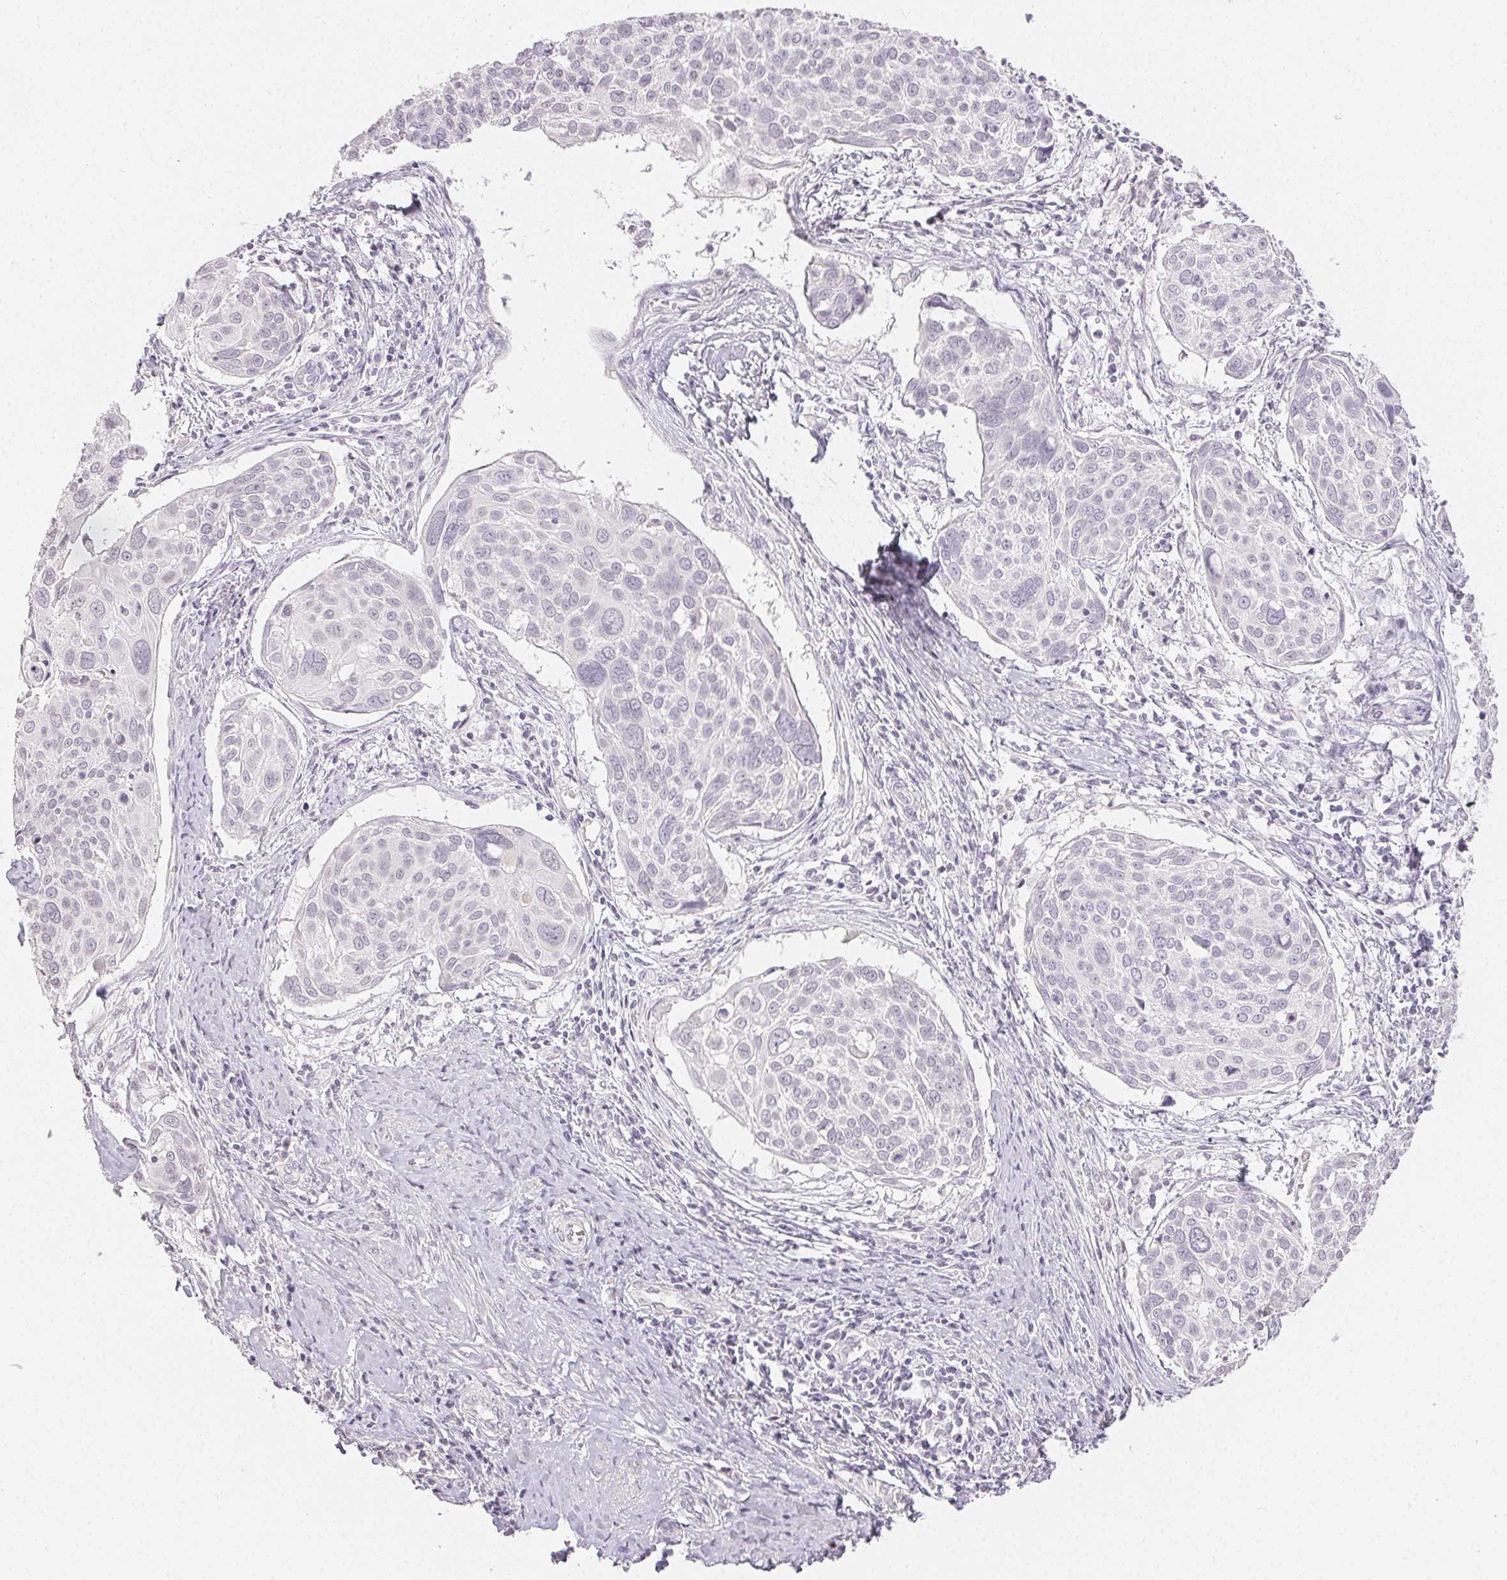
{"staining": {"intensity": "negative", "quantity": "none", "location": "none"}, "tissue": "cervical cancer", "cell_type": "Tumor cells", "image_type": "cancer", "snomed": [{"axis": "morphology", "description": "Squamous cell carcinoma, NOS"}, {"axis": "topography", "description": "Cervix"}], "caption": "This is an immunohistochemistry (IHC) histopathology image of human cervical squamous cell carcinoma. There is no positivity in tumor cells.", "gene": "TMEM174", "patient": {"sex": "female", "age": 39}}